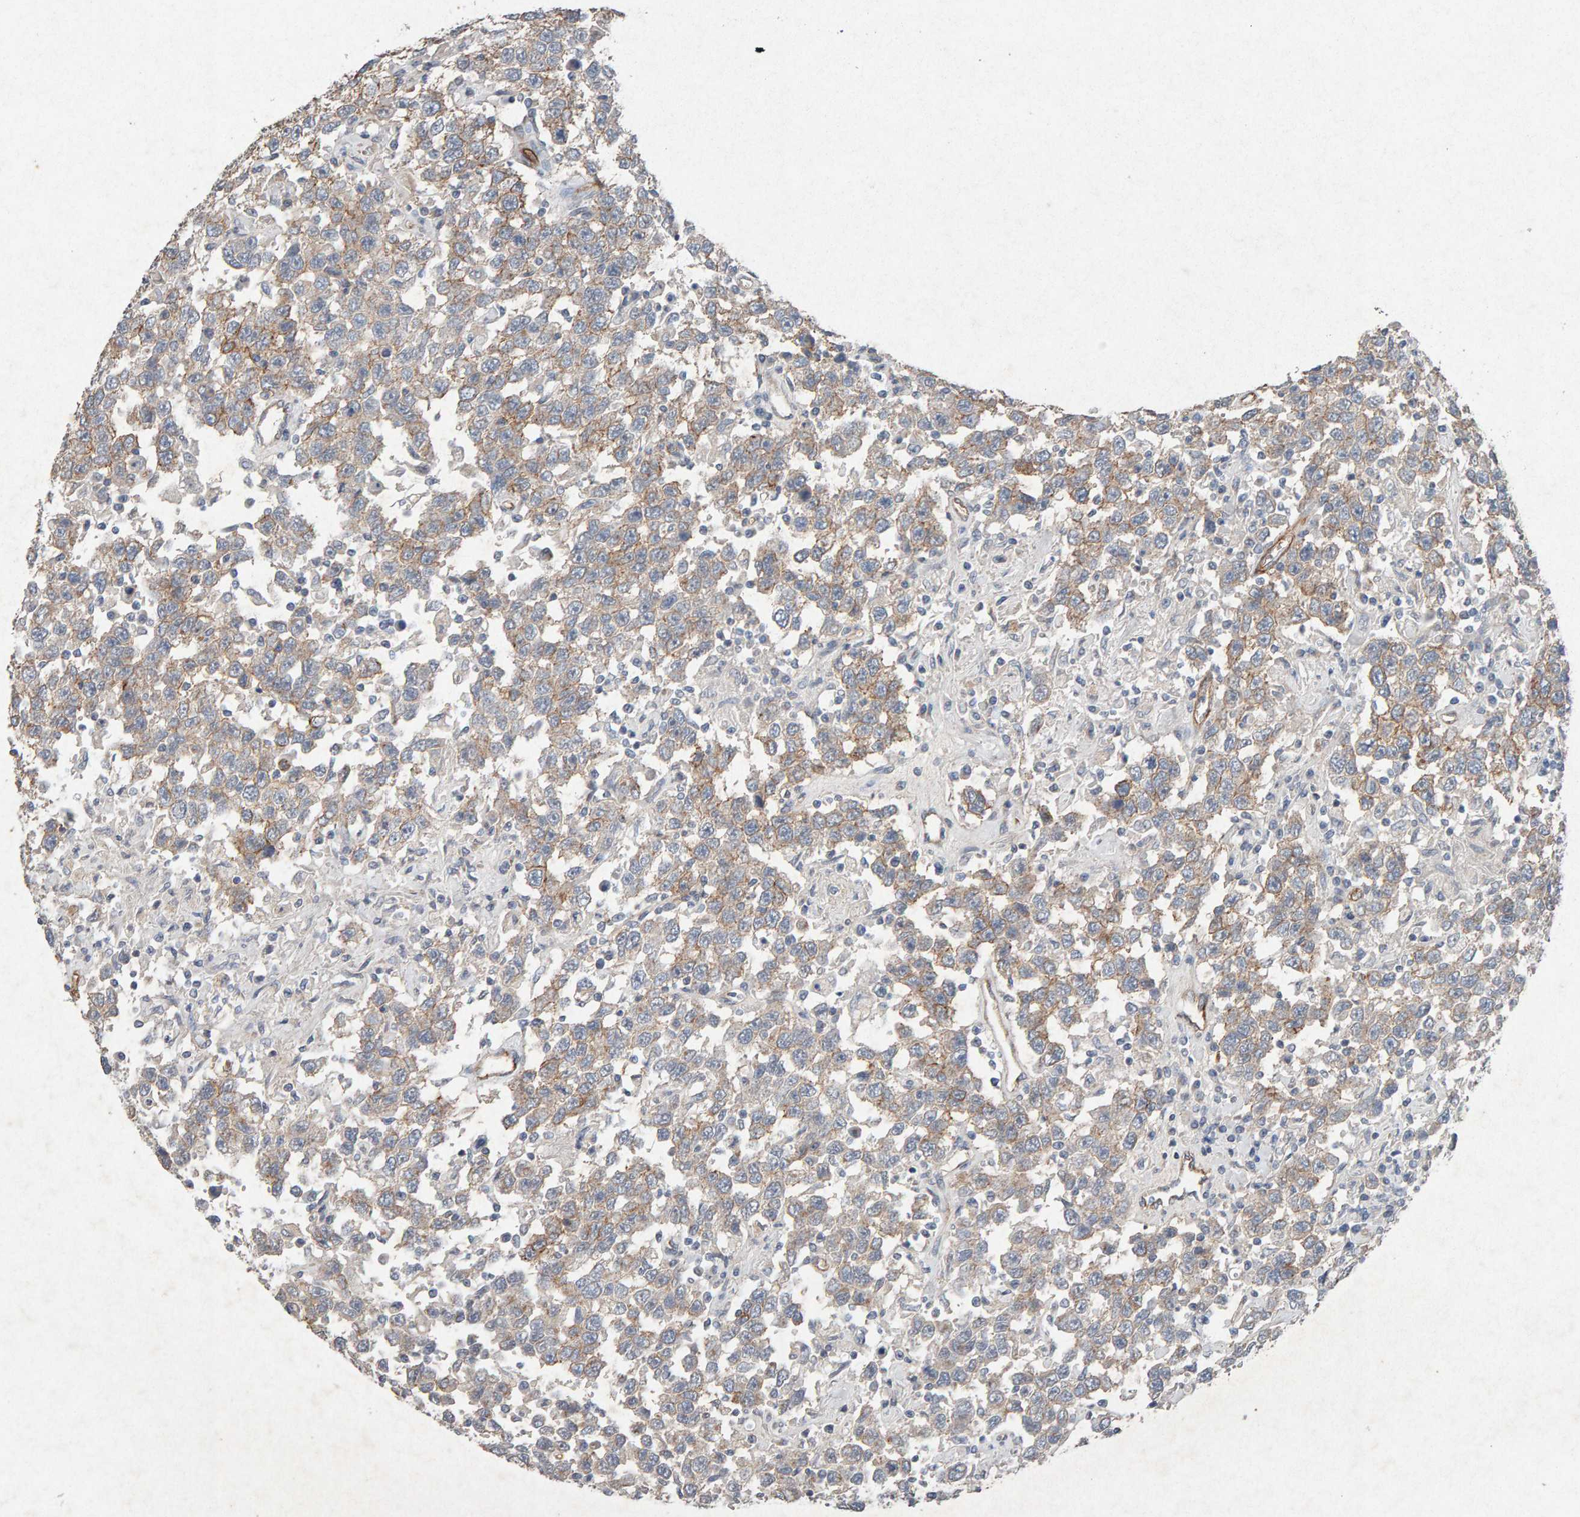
{"staining": {"intensity": "weak", "quantity": ">75%", "location": "cytoplasmic/membranous"}, "tissue": "testis cancer", "cell_type": "Tumor cells", "image_type": "cancer", "snomed": [{"axis": "morphology", "description": "Seminoma, NOS"}, {"axis": "topography", "description": "Testis"}], "caption": "This image displays IHC staining of human testis seminoma, with low weak cytoplasmic/membranous expression in approximately >75% of tumor cells.", "gene": "PTPRM", "patient": {"sex": "male", "age": 41}}